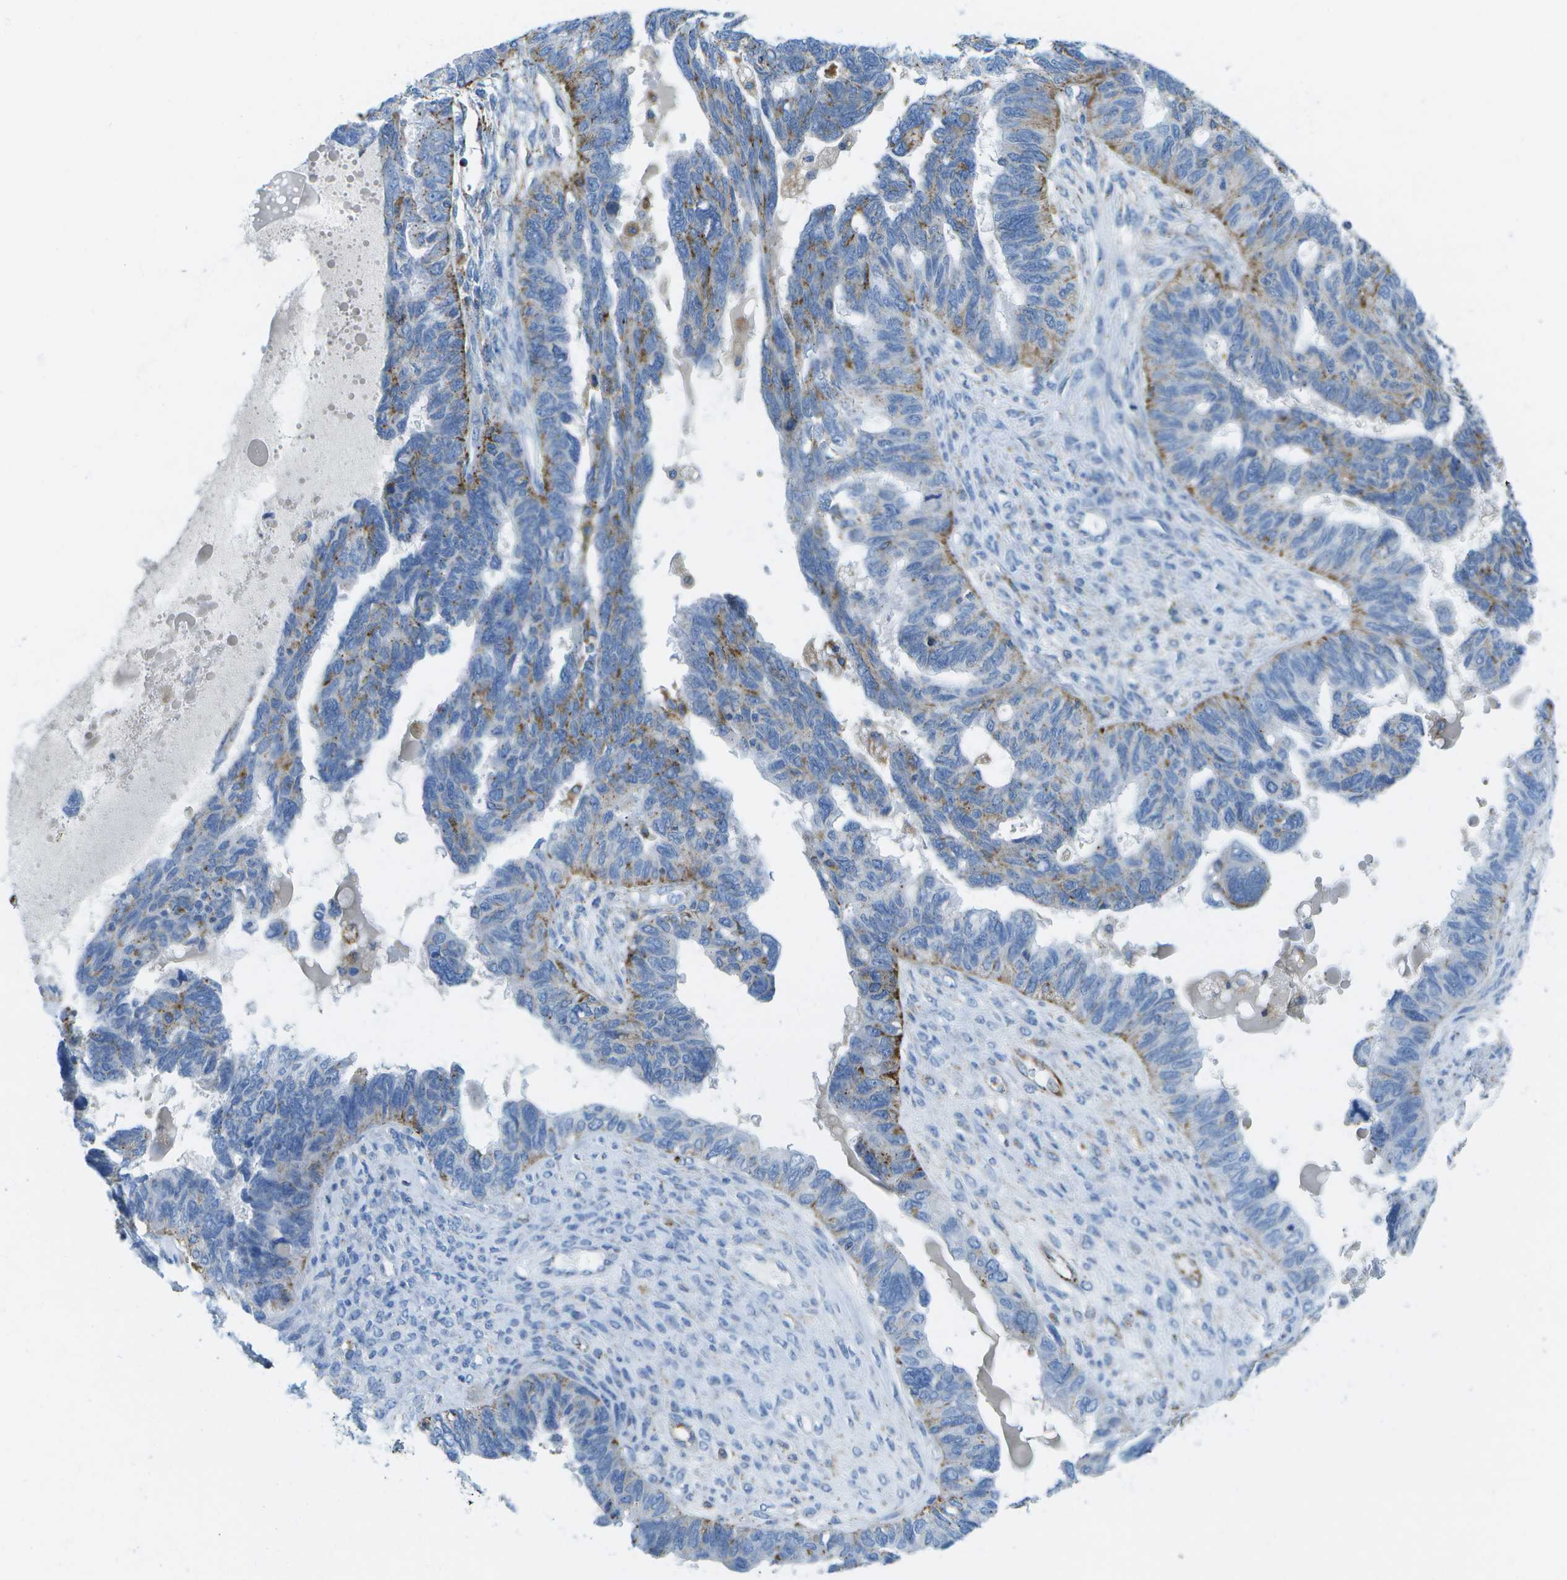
{"staining": {"intensity": "moderate", "quantity": "<25%", "location": "cytoplasmic/membranous"}, "tissue": "ovarian cancer", "cell_type": "Tumor cells", "image_type": "cancer", "snomed": [{"axis": "morphology", "description": "Cystadenocarcinoma, serous, NOS"}, {"axis": "topography", "description": "Ovary"}], "caption": "Immunohistochemical staining of ovarian cancer (serous cystadenocarcinoma) demonstrates low levels of moderate cytoplasmic/membranous staining in approximately <25% of tumor cells. The staining was performed using DAB, with brown indicating positive protein expression. Nuclei are stained blue with hematoxylin.", "gene": "PRCP", "patient": {"sex": "female", "age": 79}}